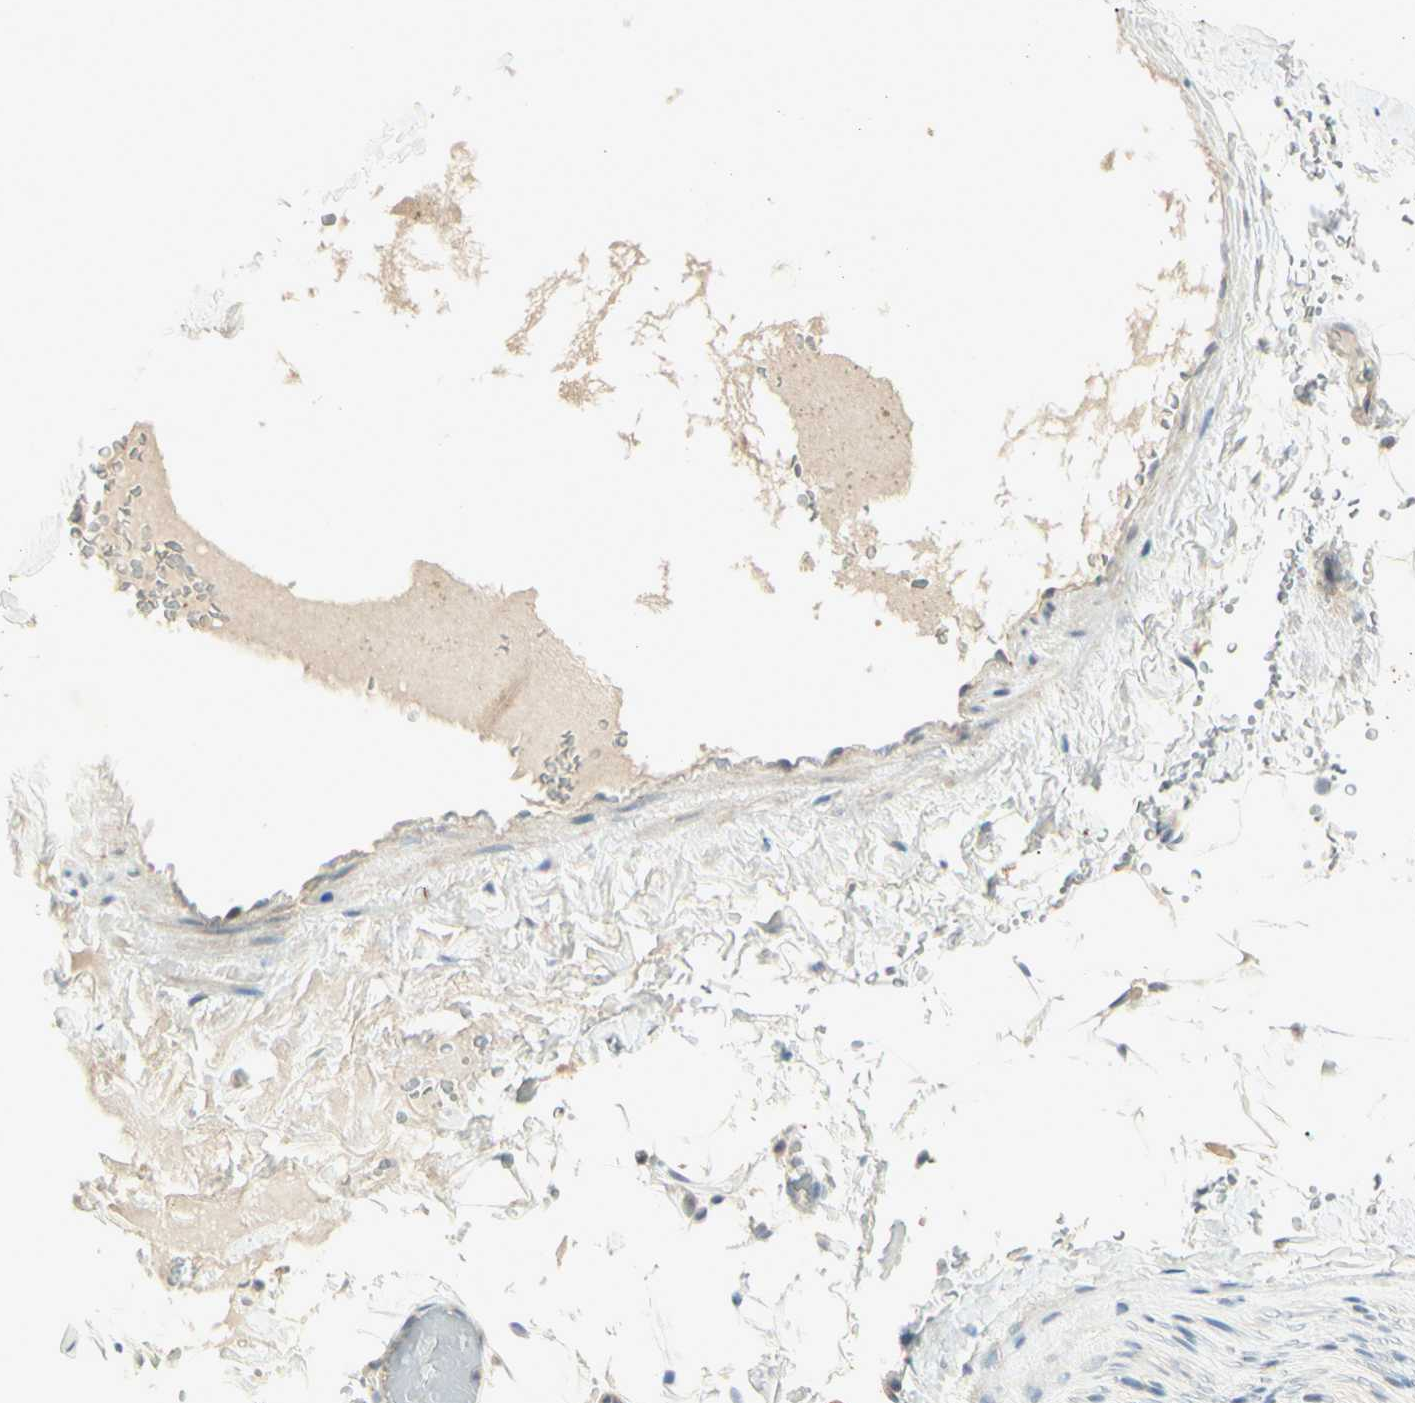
{"staining": {"intensity": "negative", "quantity": "none", "location": "none"}, "tissue": "adipose tissue", "cell_type": "Adipocytes", "image_type": "normal", "snomed": [{"axis": "morphology", "description": "Normal tissue, NOS"}, {"axis": "topography", "description": "Peripheral nerve tissue"}], "caption": "Adipocytes show no significant expression in benign adipose tissue.", "gene": "CDH6", "patient": {"sex": "male", "age": 70}}